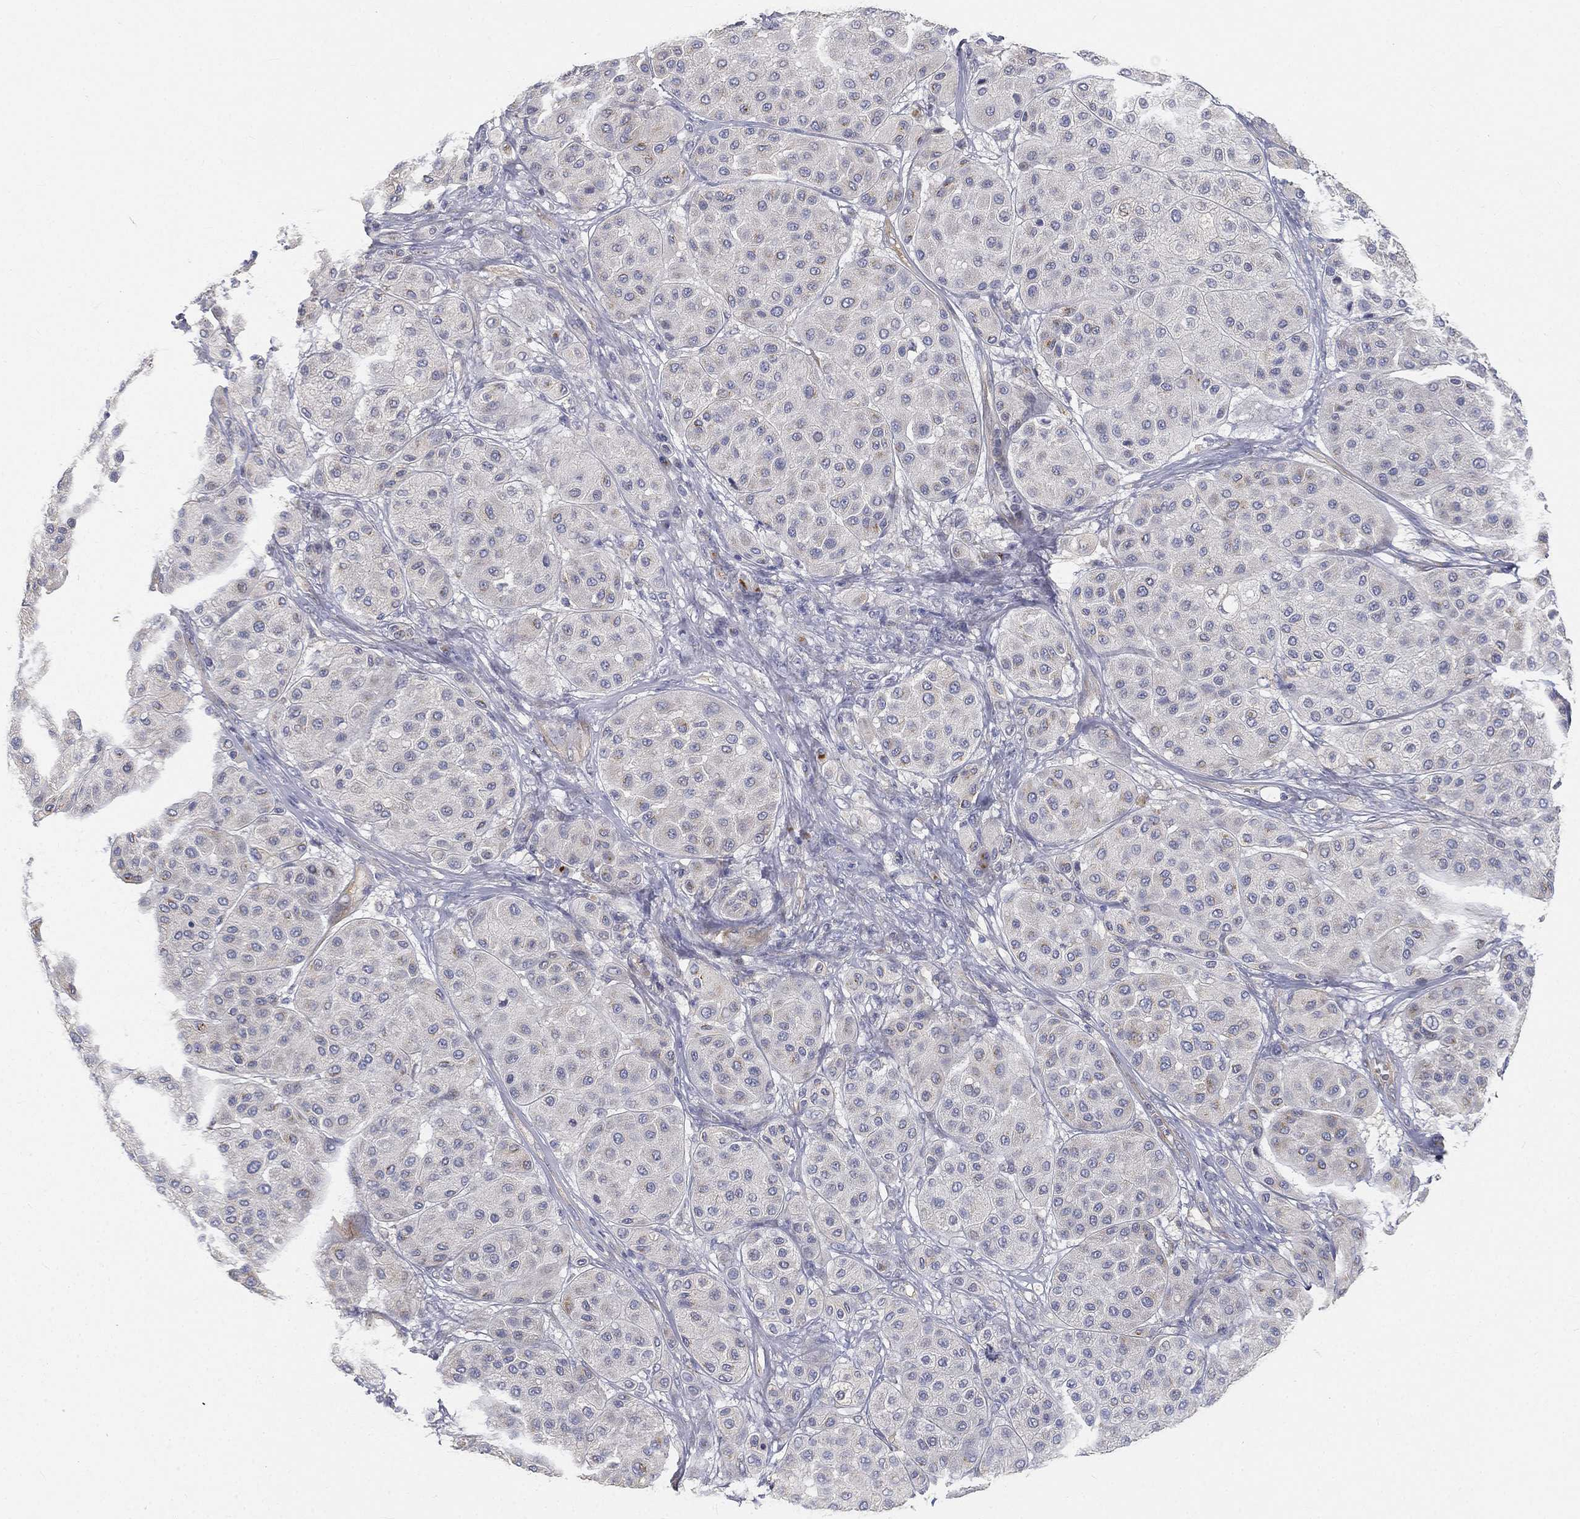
{"staining": {"intensity": "negative", "quantity": "none", "location": "none"}, "tissue": "melanoma", "cell_type": "Tumor cells", "image_type": "cancer", "snomed": [{"axis": "morphology", "description": "Malignant melanoma, Metastatic site"}, {"axis": "topography", "description": "Smooth muscle"}], "caption": "Protein analysis of melanoma shows no significant positivity in tumor cells. Nuclei are stained in blue.", "gene": "TMEM25", "patient": {"sex": "male", "age": 41}}